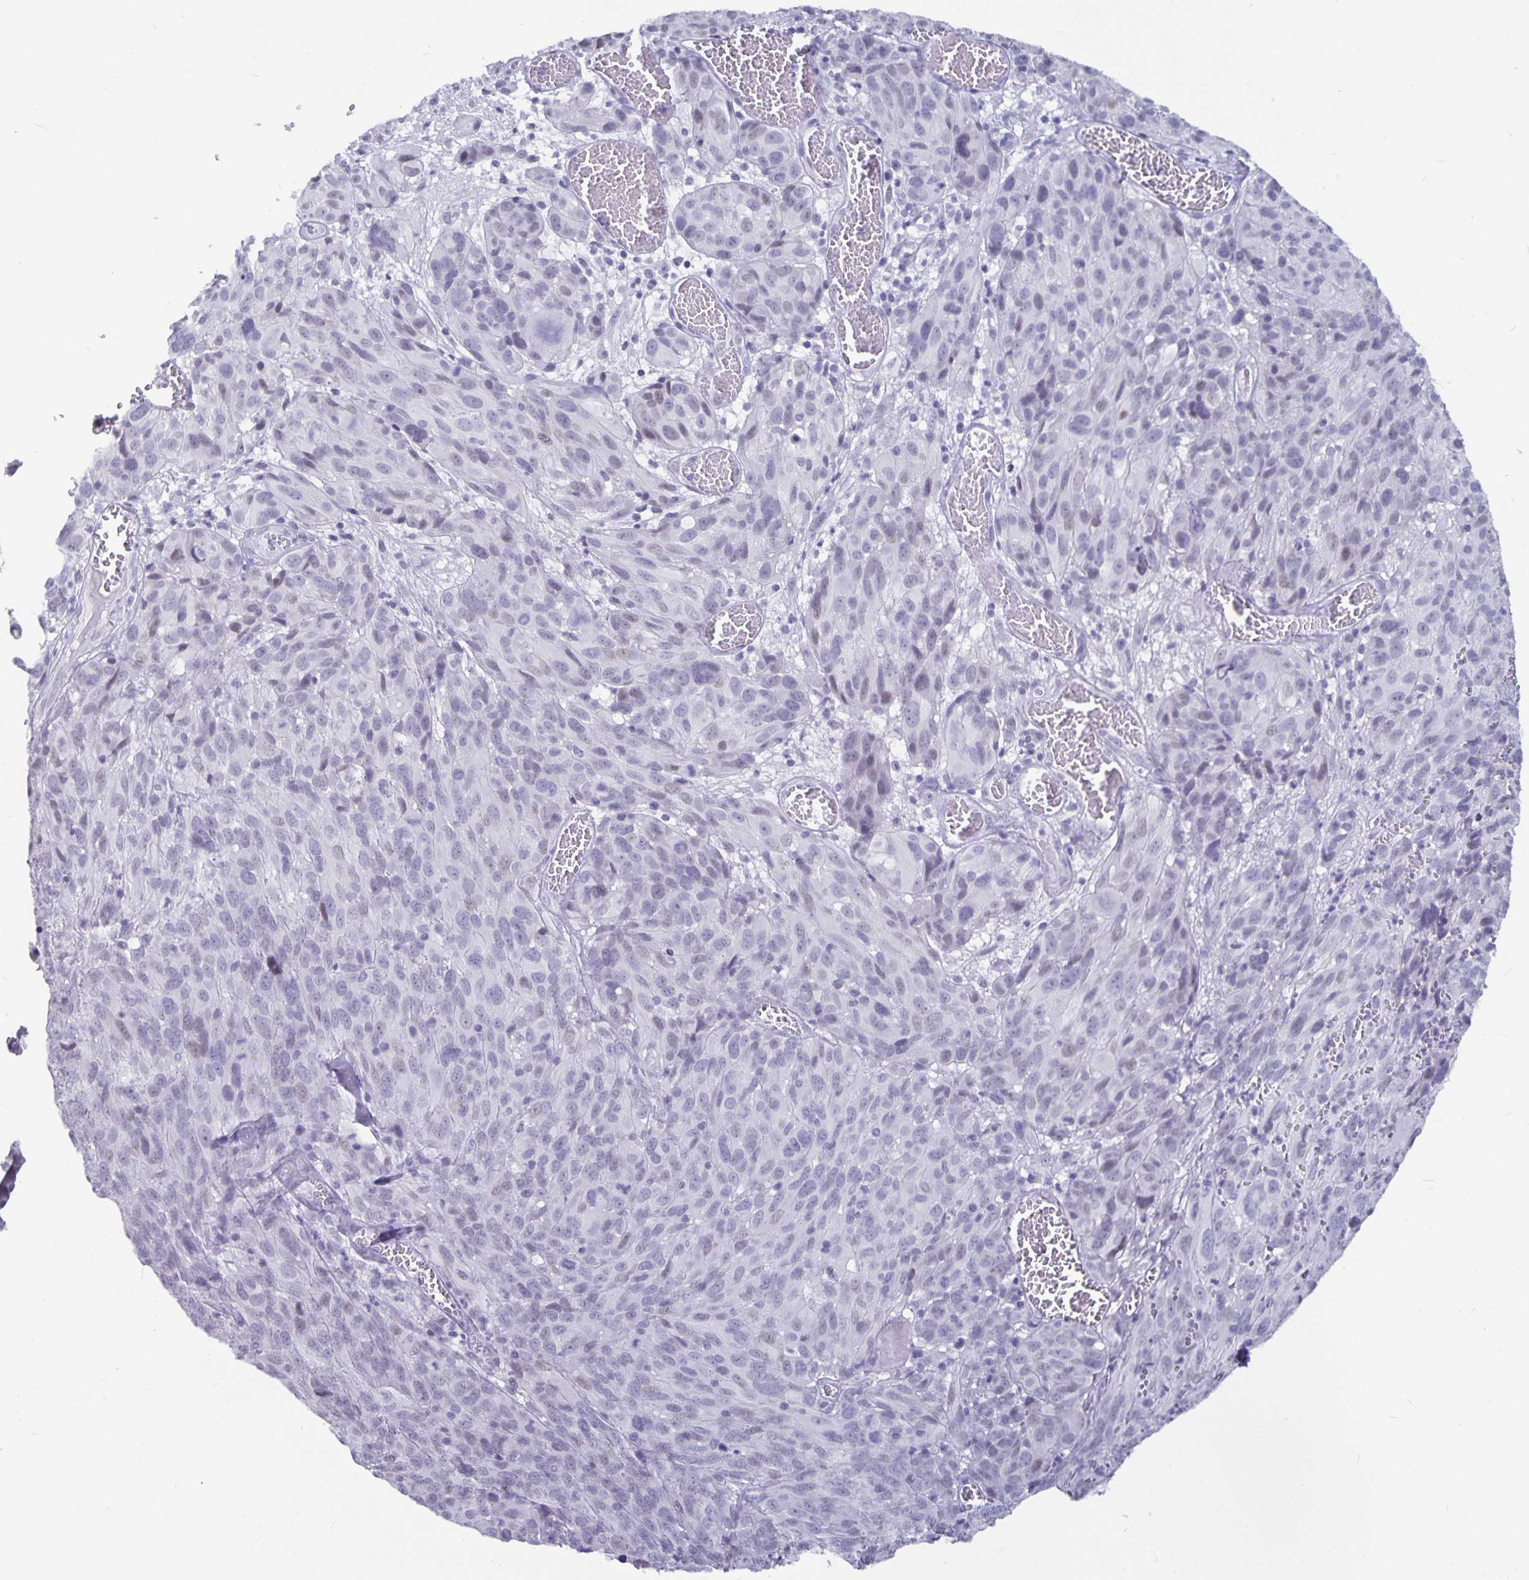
{"staining": {"intensity": "negative", "quantity": "none", "location": "none"}, "tissue": "melanoma", "cell_type": "Tumor cells", "image_type": "cancer", "snomed": [{"axis": "morphology", "description": "Malignant melanoma, NOS"}, {"axis": "topography", "description": "Skin"}], "caption": "Human malignant melanoma stained for a protein using immunohistochemistry shows no positivity in tumor cells.", "gene": "OLIG2", "patient": {"sex": "male", "age": 51}}